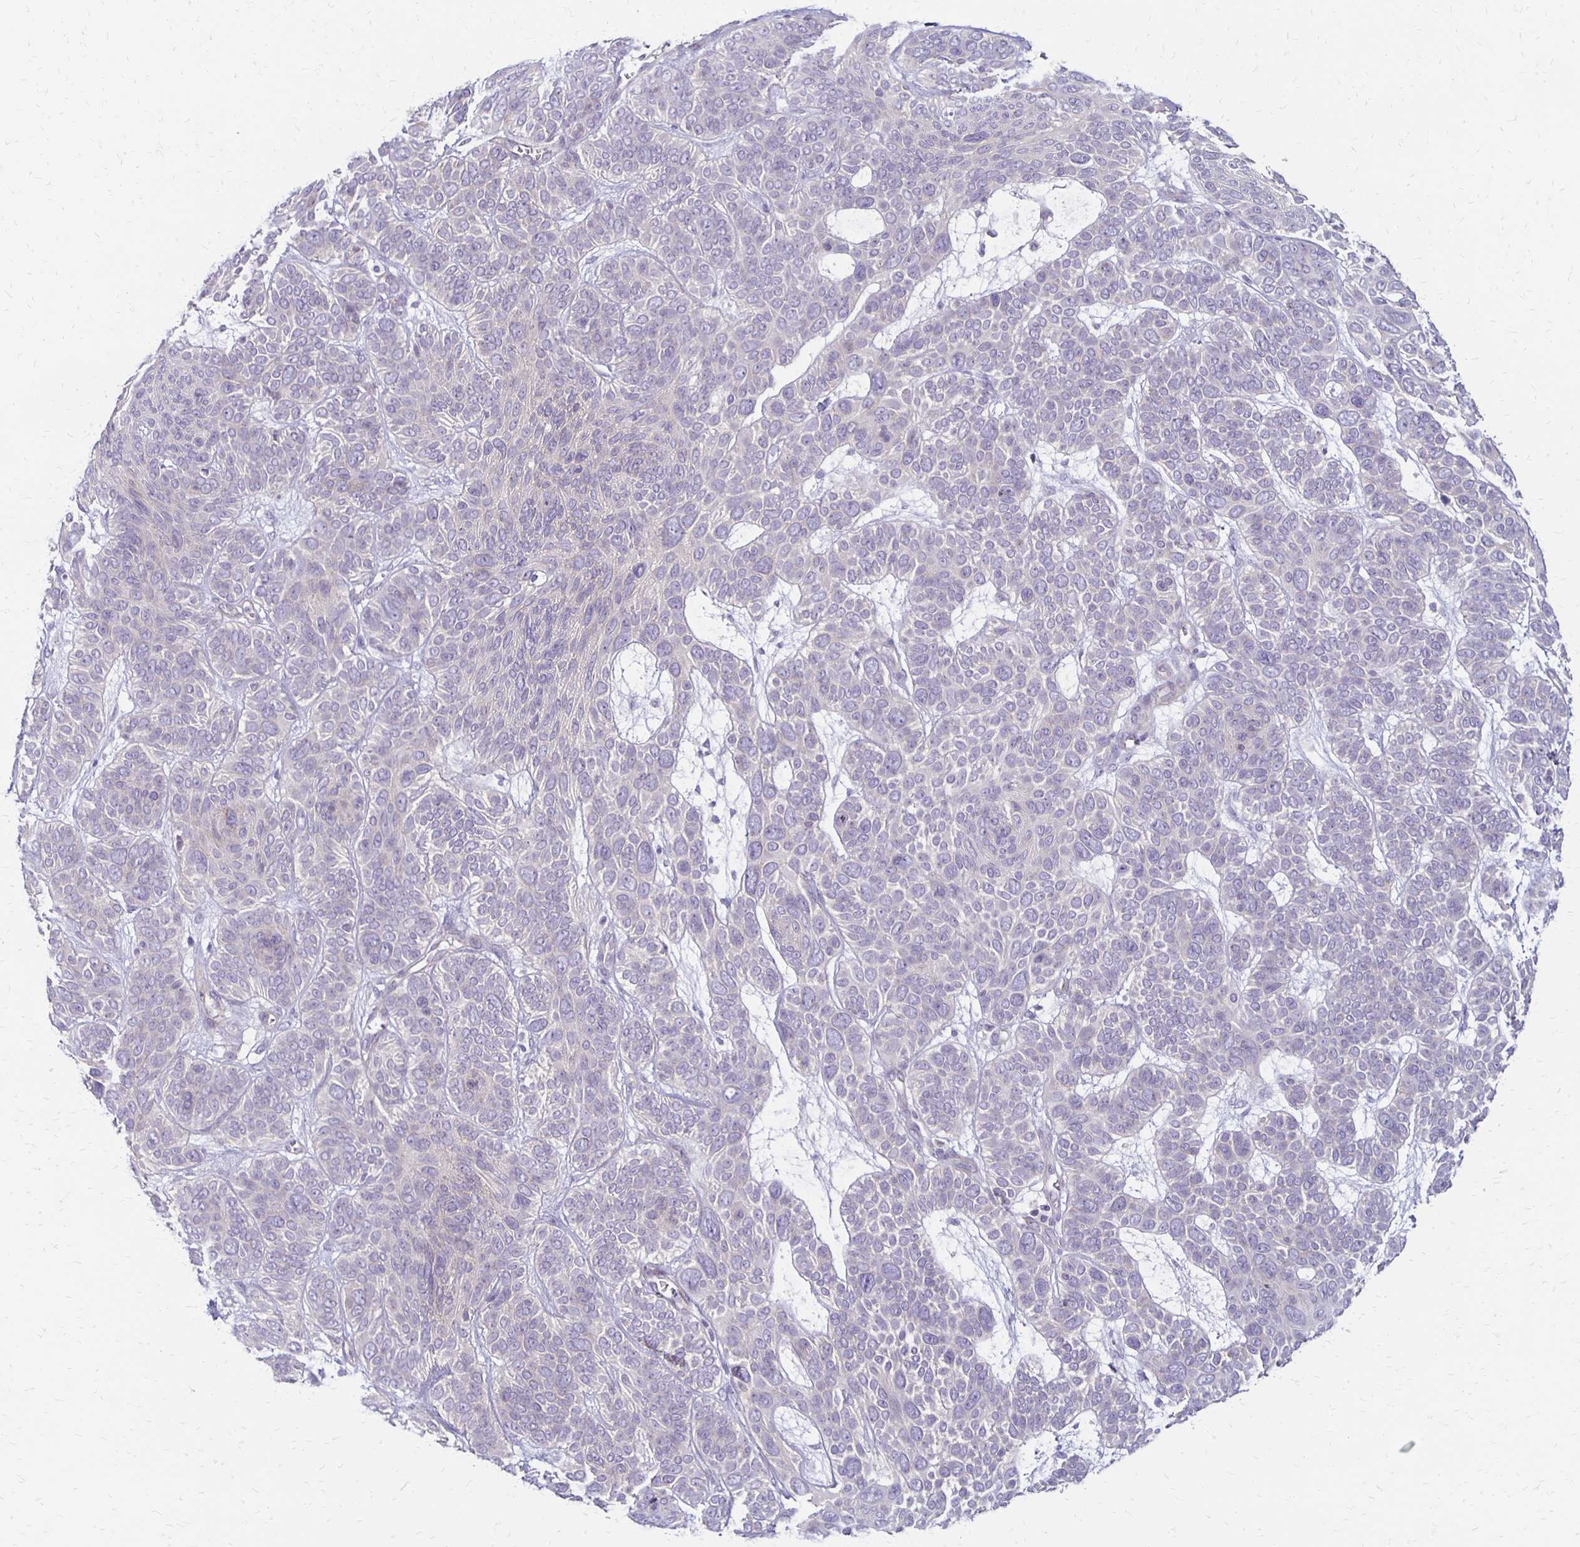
{"staining": {"intensity": "negative", "quantity": "none", "location": "none"}, "tissue": "skin cancer", "cell_type": "Tumor cells", "image_type": "cancer", "snomed": [{"axis": "morphology", "description": "Basal cell carcinoma"}, {"axis": "topography", "description": "Skin"}, {"axis": "topography", "description": "Skin of face"}], "caption": "A high-resolution histopathology image shows immunohistochemistry staining of basal cell carcinoma (skin), which demonstrates no significant staining in tumor cells.", "gene": "KATNBL1", "patient": {"sex": "male", "age": 73}}